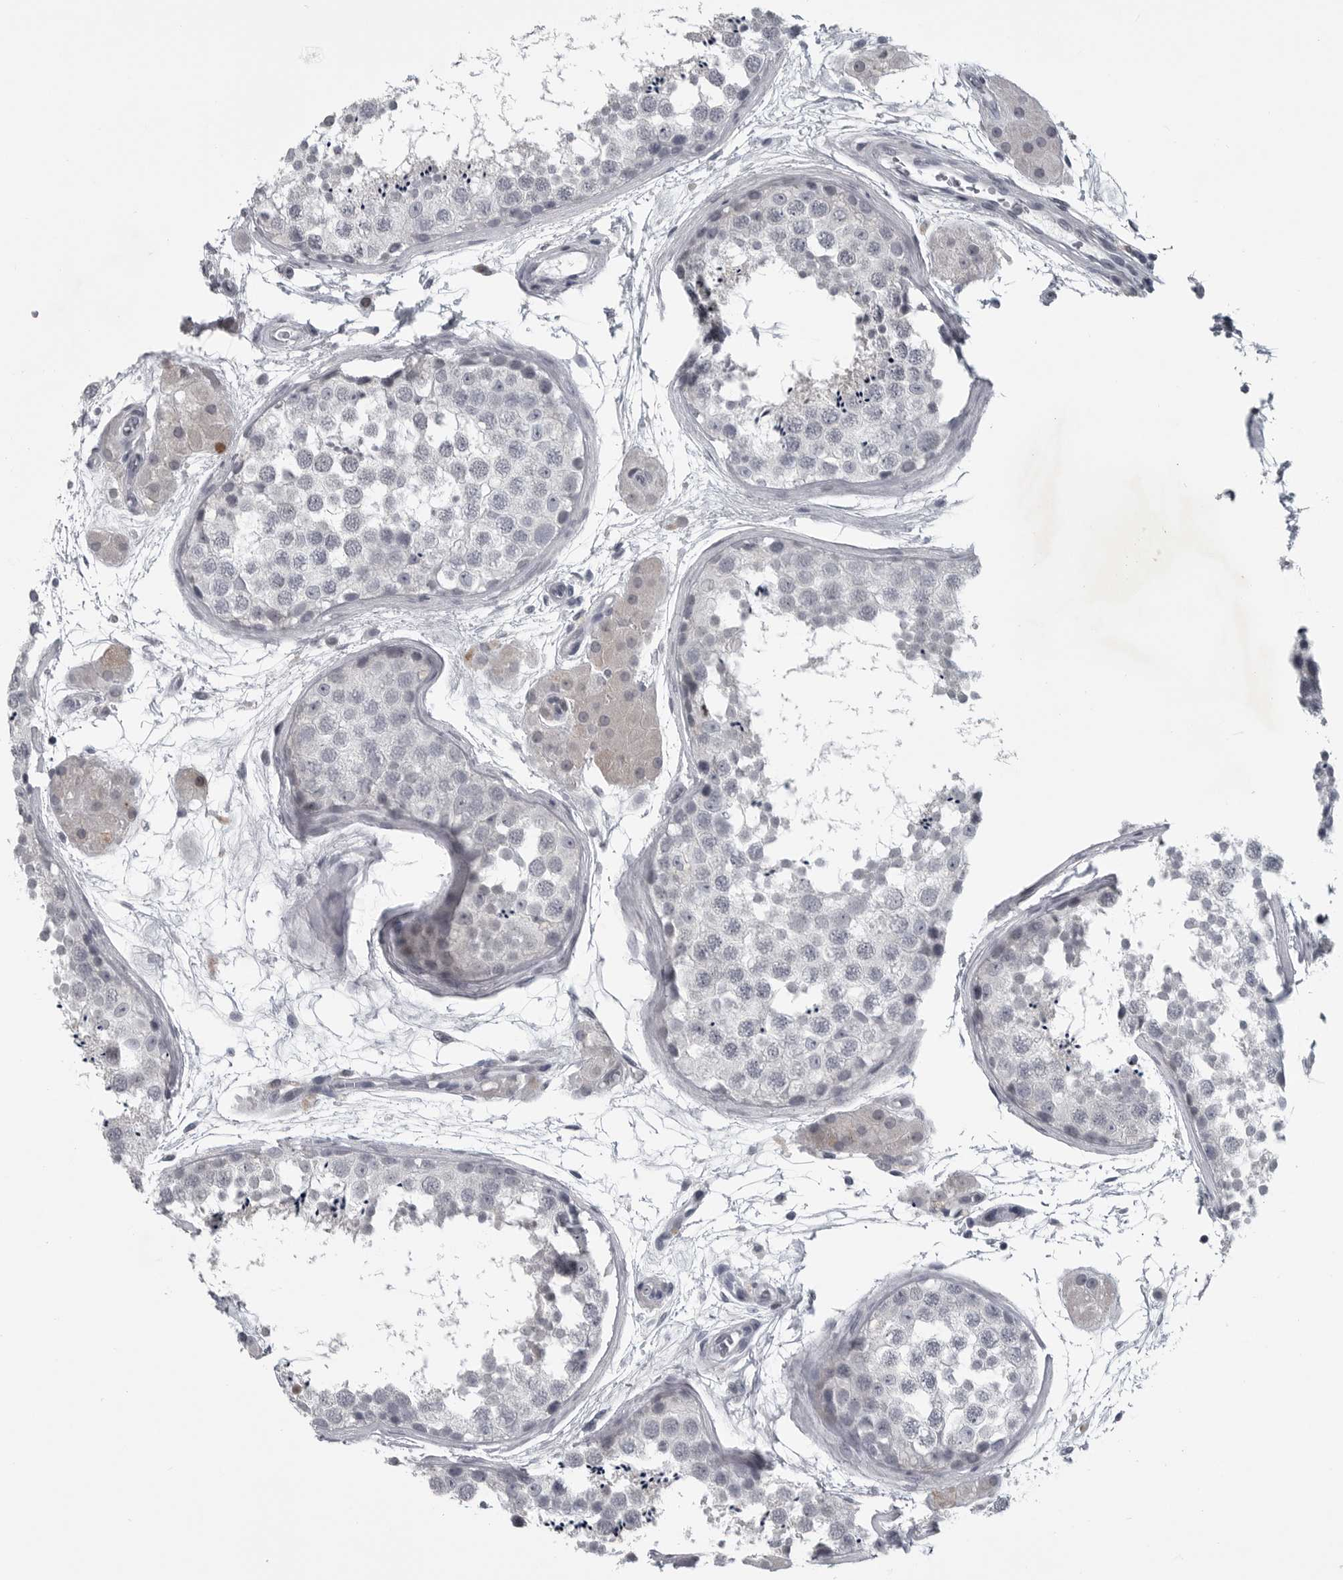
{"staining": {"intensity": "negative", "quantity": "none", "location": "none"}, "tissue": "testis", "cell_type": "Cells in seminiferous ducts", "image_type": "normal", "snomed": [{"axis": "morphology", "description": "Normal tissue, NOS"}, {"axis": "topography", "description": "Testis"}], "caption": "Immunohistochemistry of benign testis shows no staining in cells in seminiferous ducts. (DAB (3,3'-diaminobenzidine) IHC with hematoxylin counter stain).", "gene": "LYSMD1", "patient": {"sex": "male", "age": 56}}